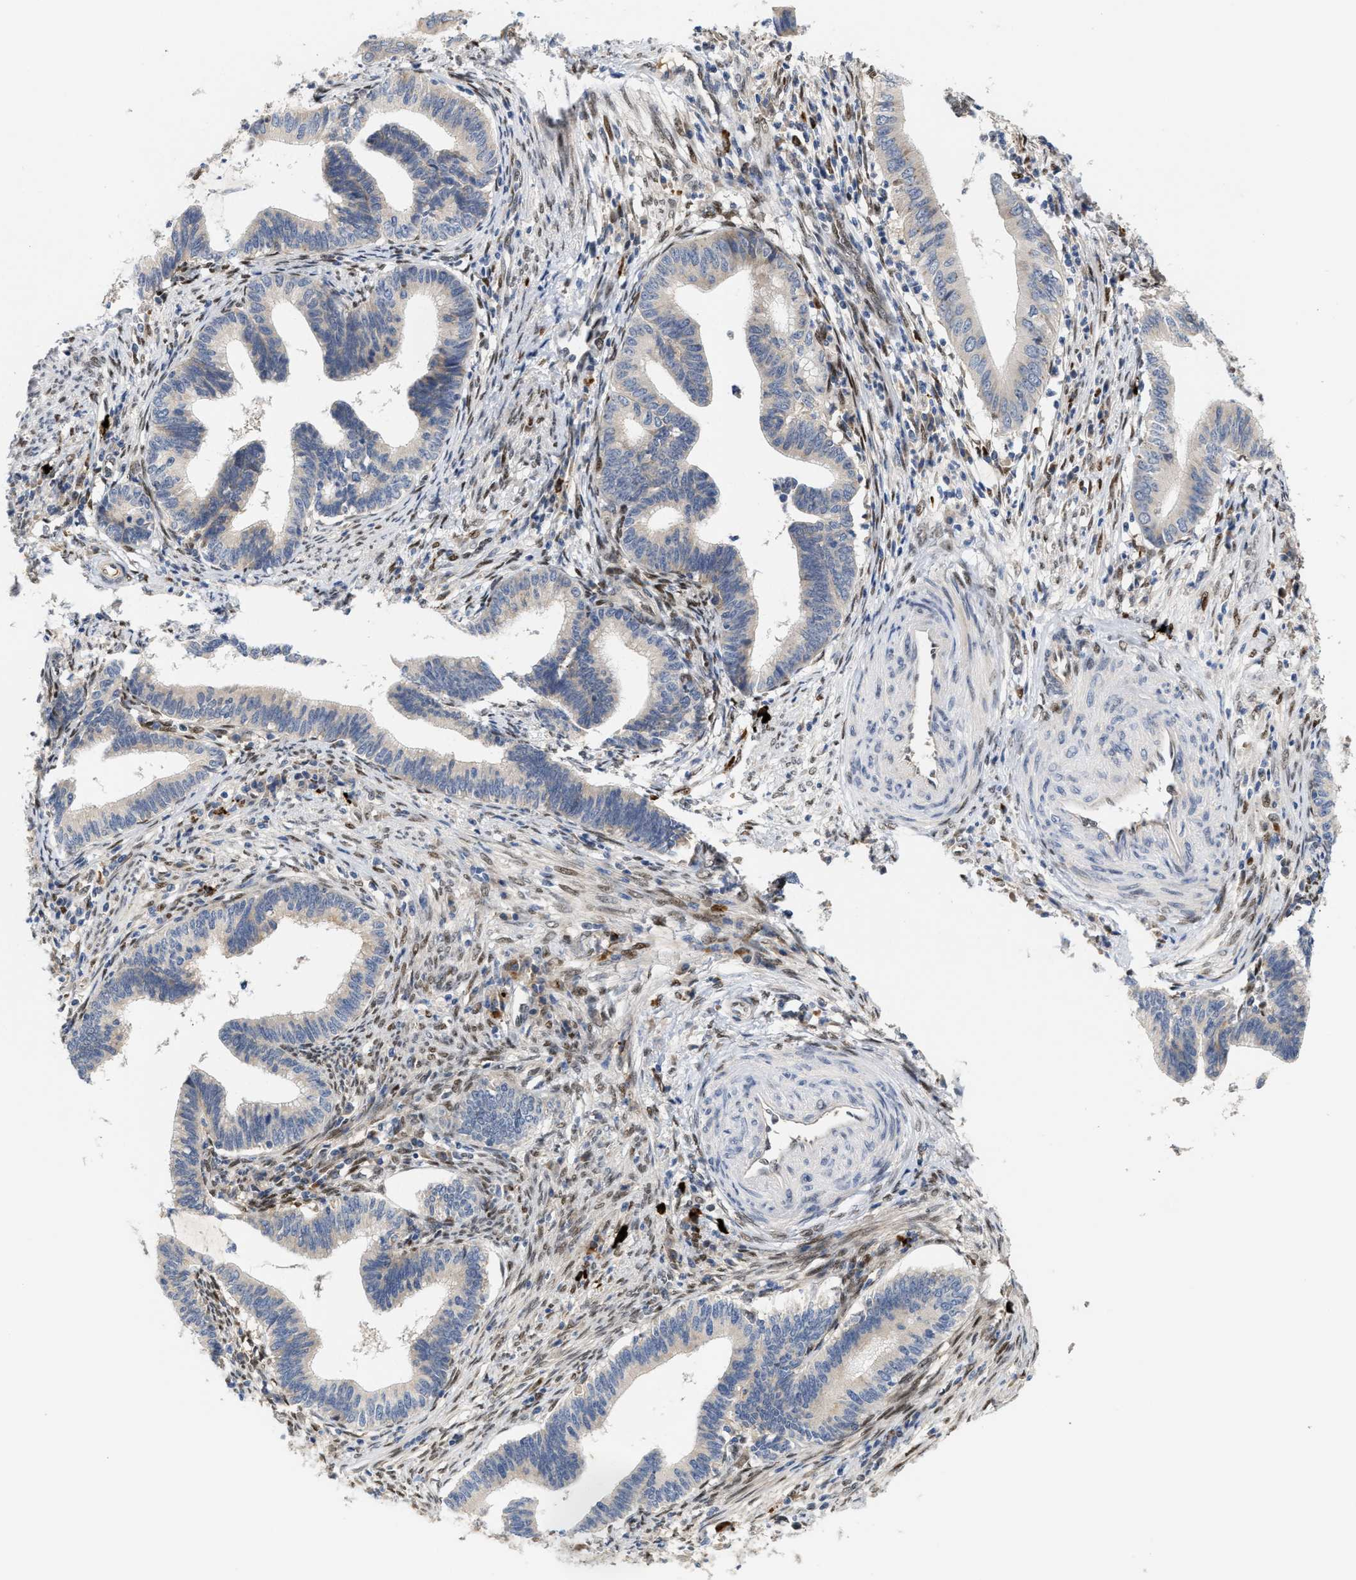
{"staining": {"intensity": "weak", "quantity": "25%-75%", "location": "cytoplasmic/membranous"}, "tissue": "cervical cancer", "cell_type": "Tumor cells", "image_type": "cancer", "snomed": [{"axis": "morphology", "description": "Adenocarcinoma, NOS"}, {"axis": "topography", "description": "Cervix"}], "caption": "This is an image of immunohistochemistry (IHC) staining of cervical cancer (adenocarcinoma), which shows weak positivity in the cytoplasmic/membranous of tumor cells.", "gene": "TCF4", "patient": {"sex": "female", "age": 36}}